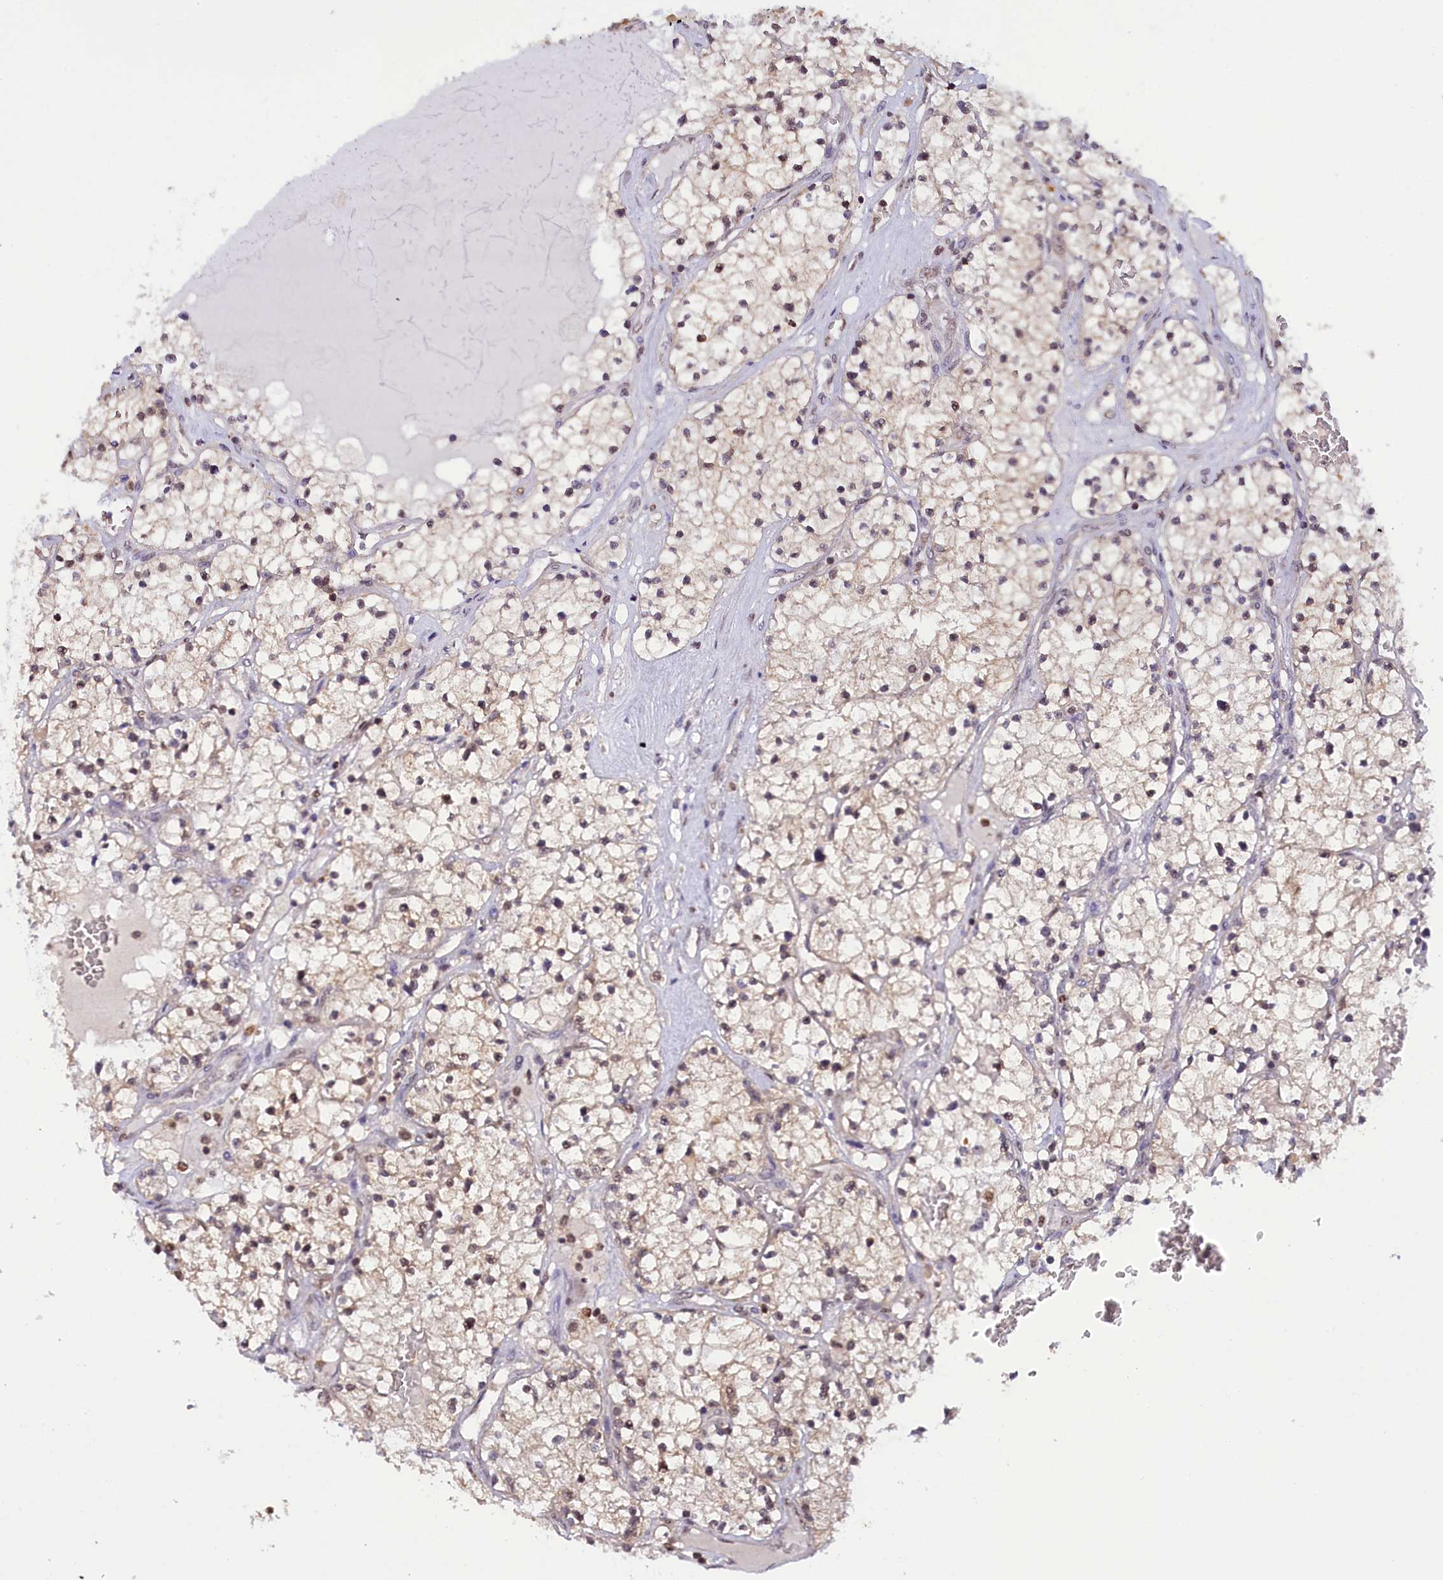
{"staining": {"intensity": "weak", "quantity": "<25%", "location": "nuclear"}, "tissue": "renal cancer", "cell_type": "Tumor cells", "image_type": "cancer", "snomed": [{"axis": "morphology", "description": "Normal tissue, NOS"}, {"axis": "morphology", "description": "Adenocarcinoma, NOS"}, {"axis": "topography", "description": "Kidney"}], "caption": "High power microscopy histopathology image of an immunohistochemistry photomicrograph of renal cancer, revealing no significant expression in tumor cells.", "gene": "IZUMO2", "patient": {"sex": "male", "age": 68}}